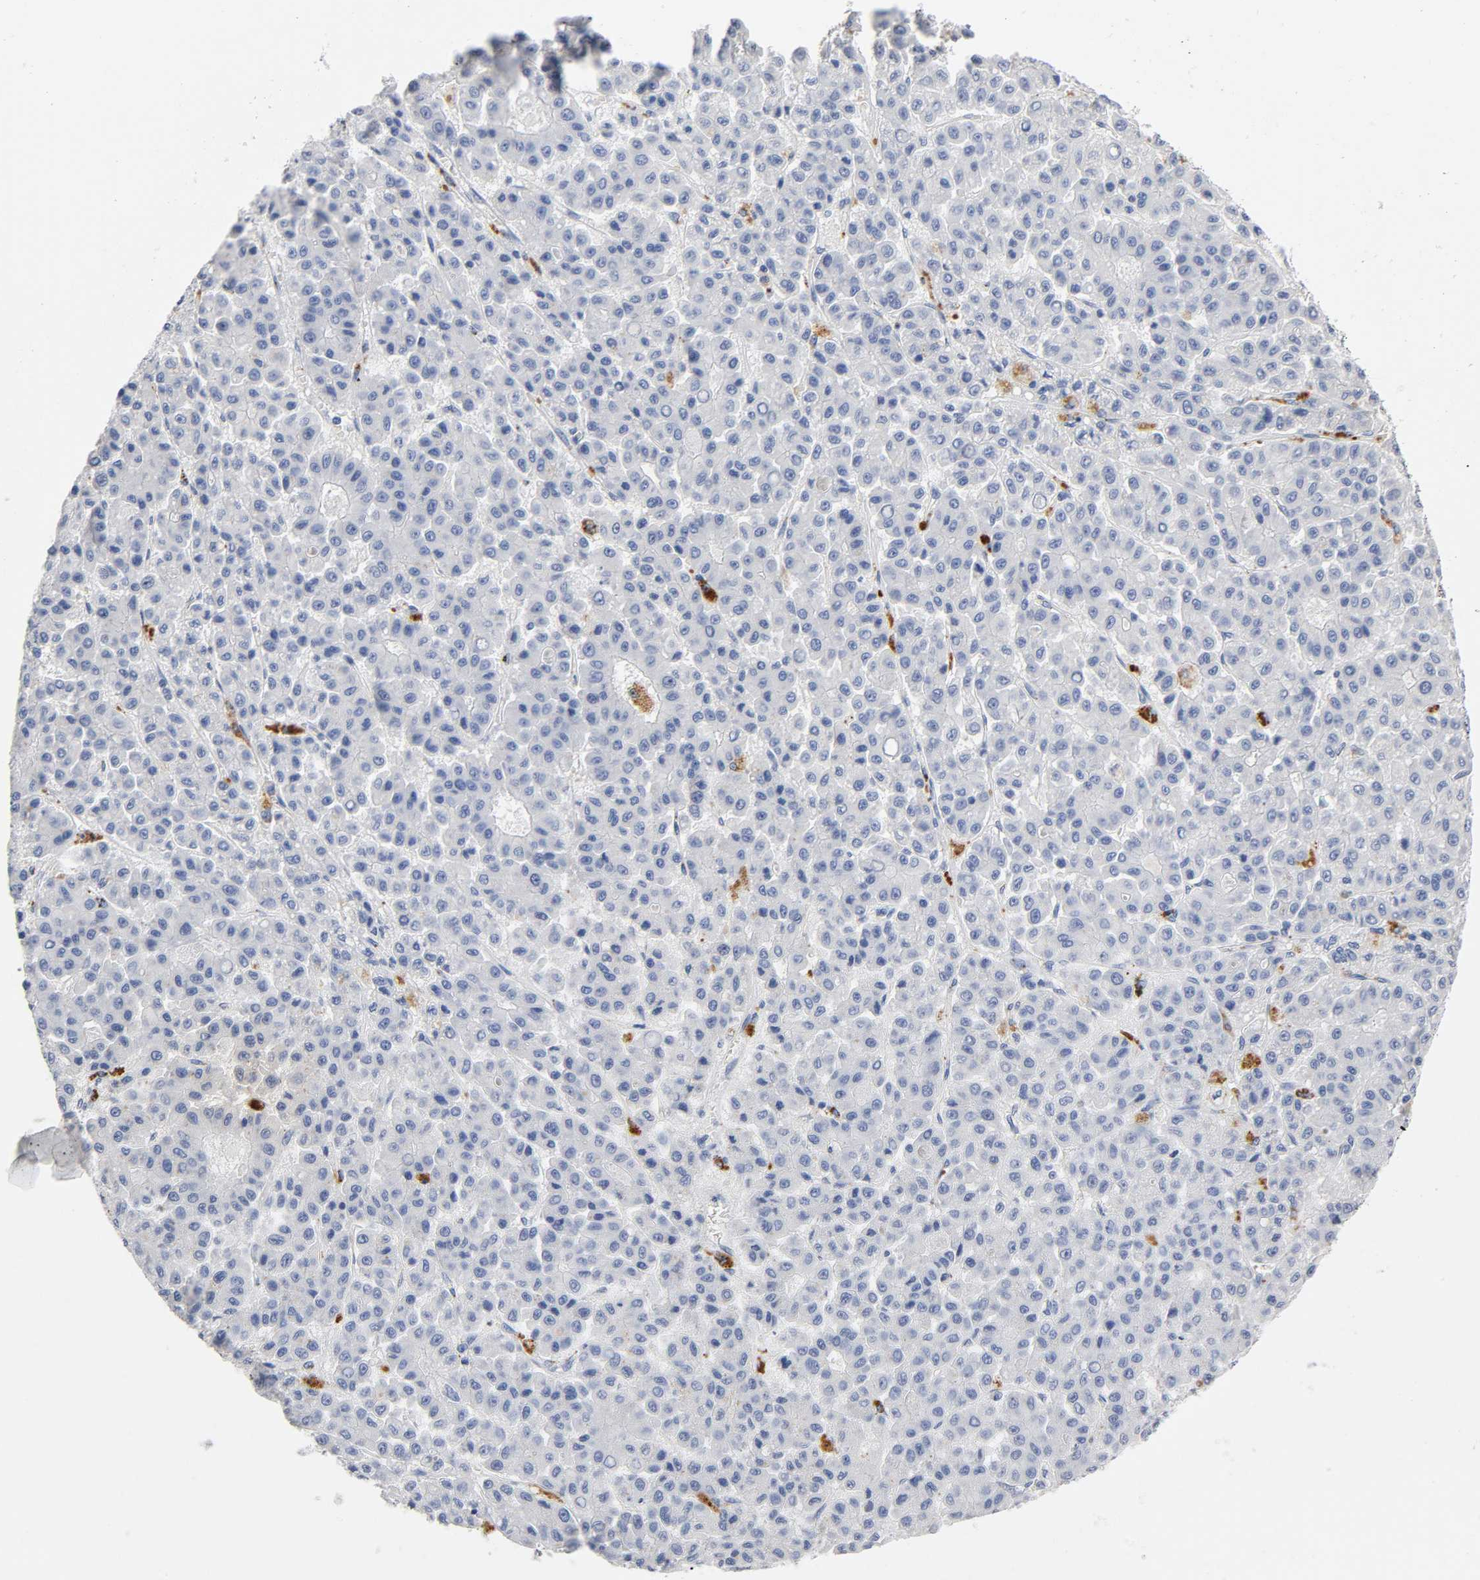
{"staining": {"intensity": "negative", "quantity": "none", "location": "none"}, "tissue": "liver cancer", "cell_type": "Tumor cells", "image_type": "cancer", "snomed": [{"axis": "morphology", "description": "Carcinoma, Hepatocellular, NOS"}, {"axis": "topography", "description": "Liver"}], "caption": "An immunohistochemistry photomicrograph of liver hepatocellular carcinoma is shown. There is no staining in tumor cells of liver hepatocellular carcinoma. (Brightfield microscopy of DAB immunohistochemistry at high magnification).", "gene": "PLP1", "patient": {"sex": "male", "age": 70}}